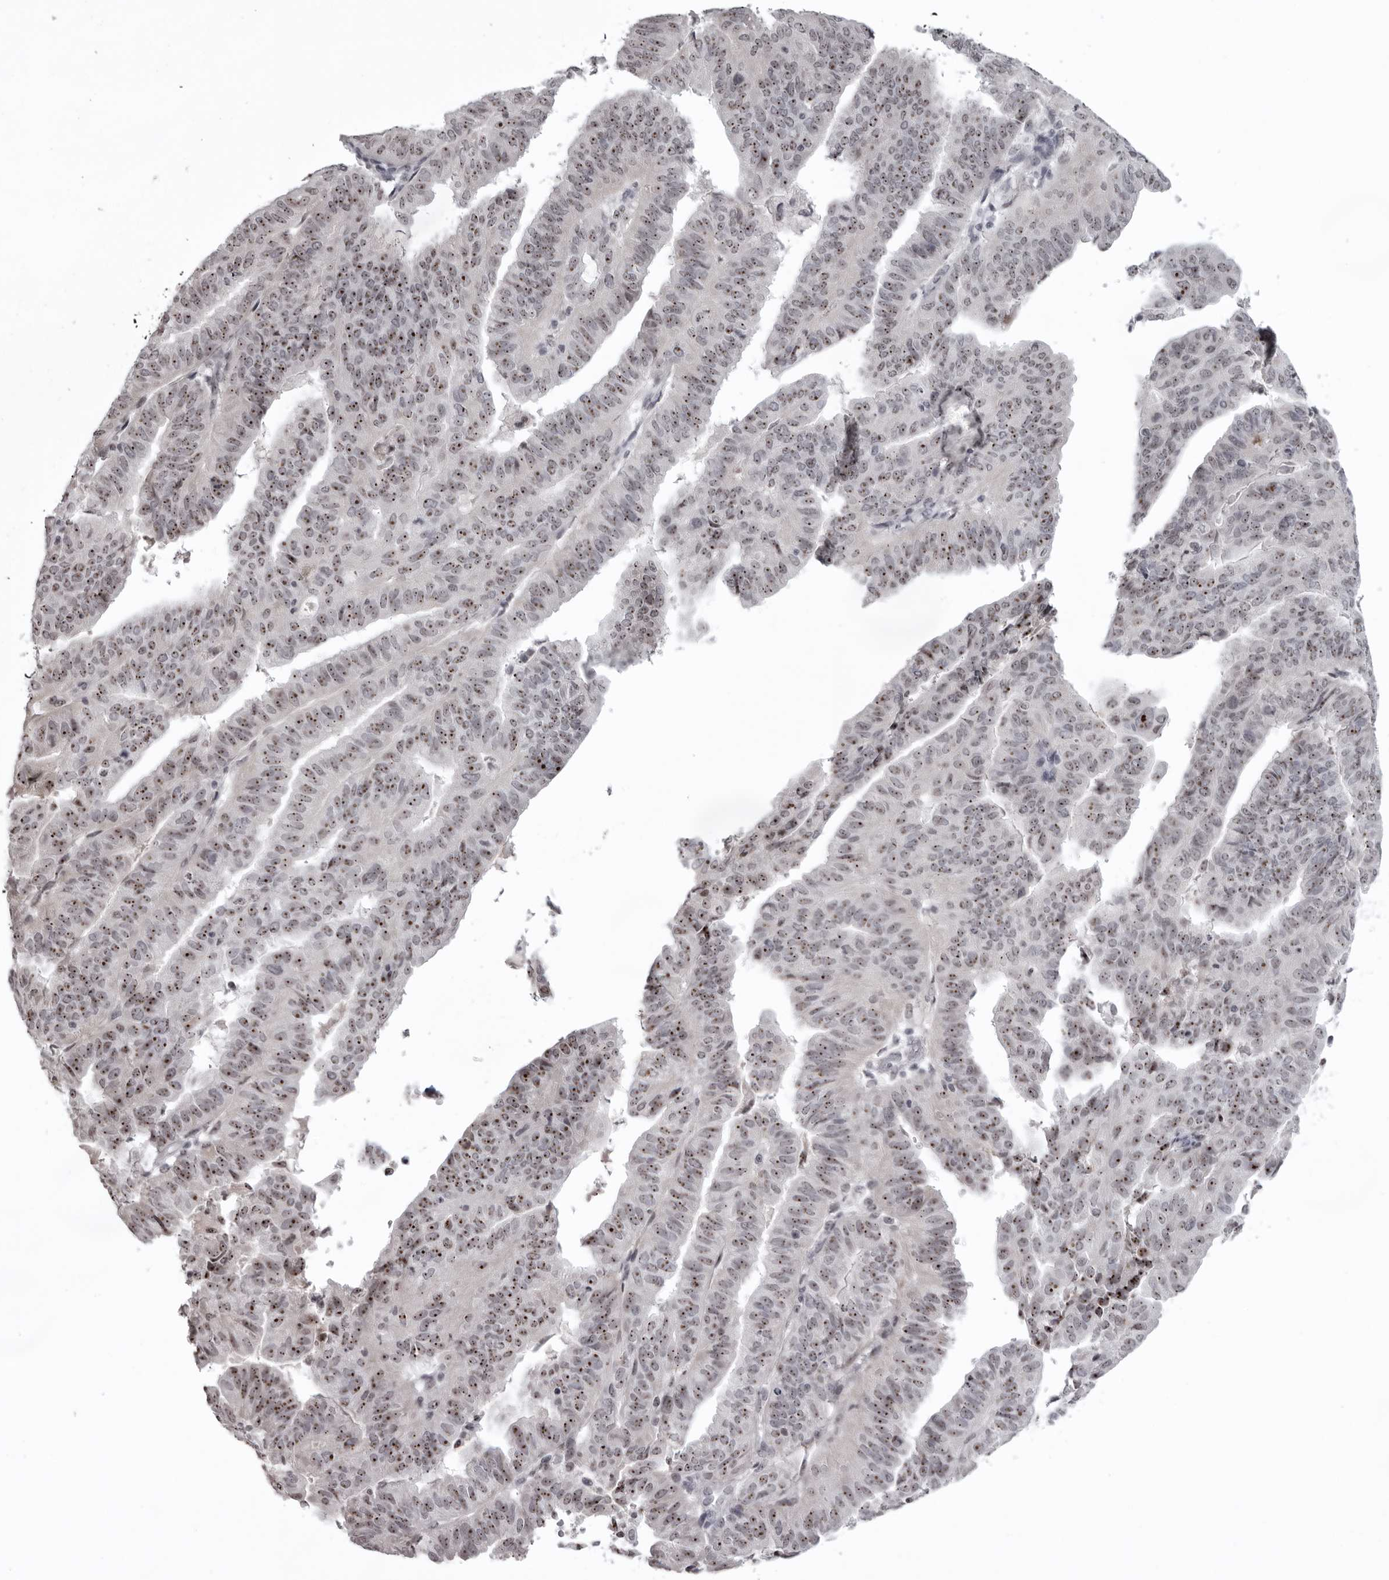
{"staining": {"intensity": "moderate", "quantity": "25%-75%", "location": "nuclear"}, "tissue": "endometrial cancer", "cell_type": "Tumor cells", "image_type": "cancer", "snomed": [{"axis": "morphology", "description": "Adenocarcinoma, NOS"}, {"axis": "topography", "description": "Endometrium"}], "caption": "Immunohistochemical staining of human adenocarcinoma (endometrial) shows medium levels of moderate nuclear staining in approximately 25%-75% of tumor cells. Using DAB (brown) and hematoxylin (blue) stains, captured at high magnification using brightfield microscopy.", "gene": "HELZ", "patient": {"sex": "female", "age": 51}}